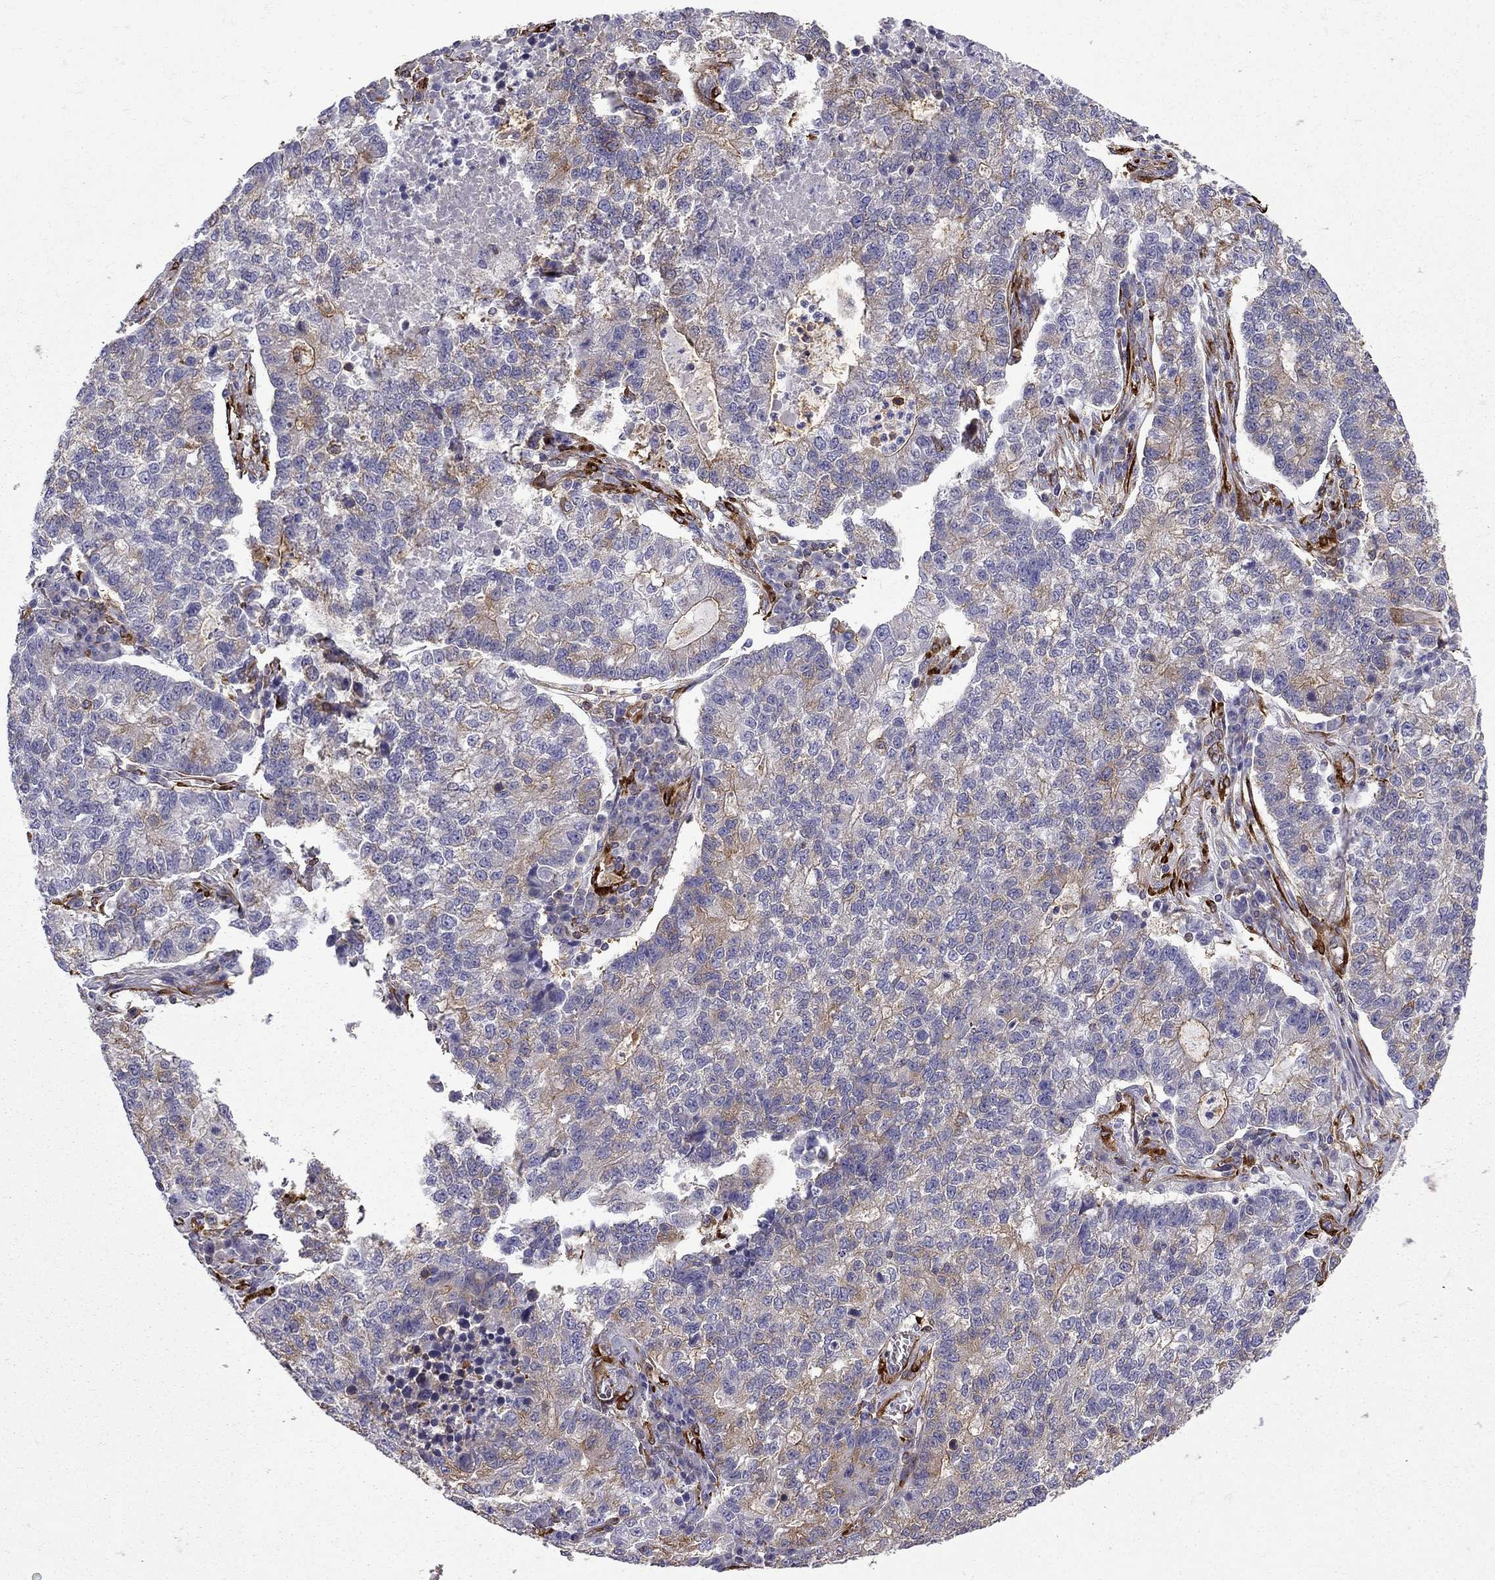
{"staining": {"intensity": "moderate", "quantity": "25%-75%", "location": "cytoplasmic/membranous"}, "tissue": "lung cancer", "cell_type": "Tumor cells", "image_type": "cancer", "snomed": [{"axis": "morphology", "description": "Adenocarcinoma, NOS"}, {"axis": "topography", "description": "Lung"}], "caption": "Brown immunohistochemical staining in lung adenocarcinoma displays moderate cytoplasmic/membranous staining in about 25%-75% of tumor cells. Nuclei are stained in blue.", "gene": "MAP4", "patient": {"sex": "male", "age": 57}}